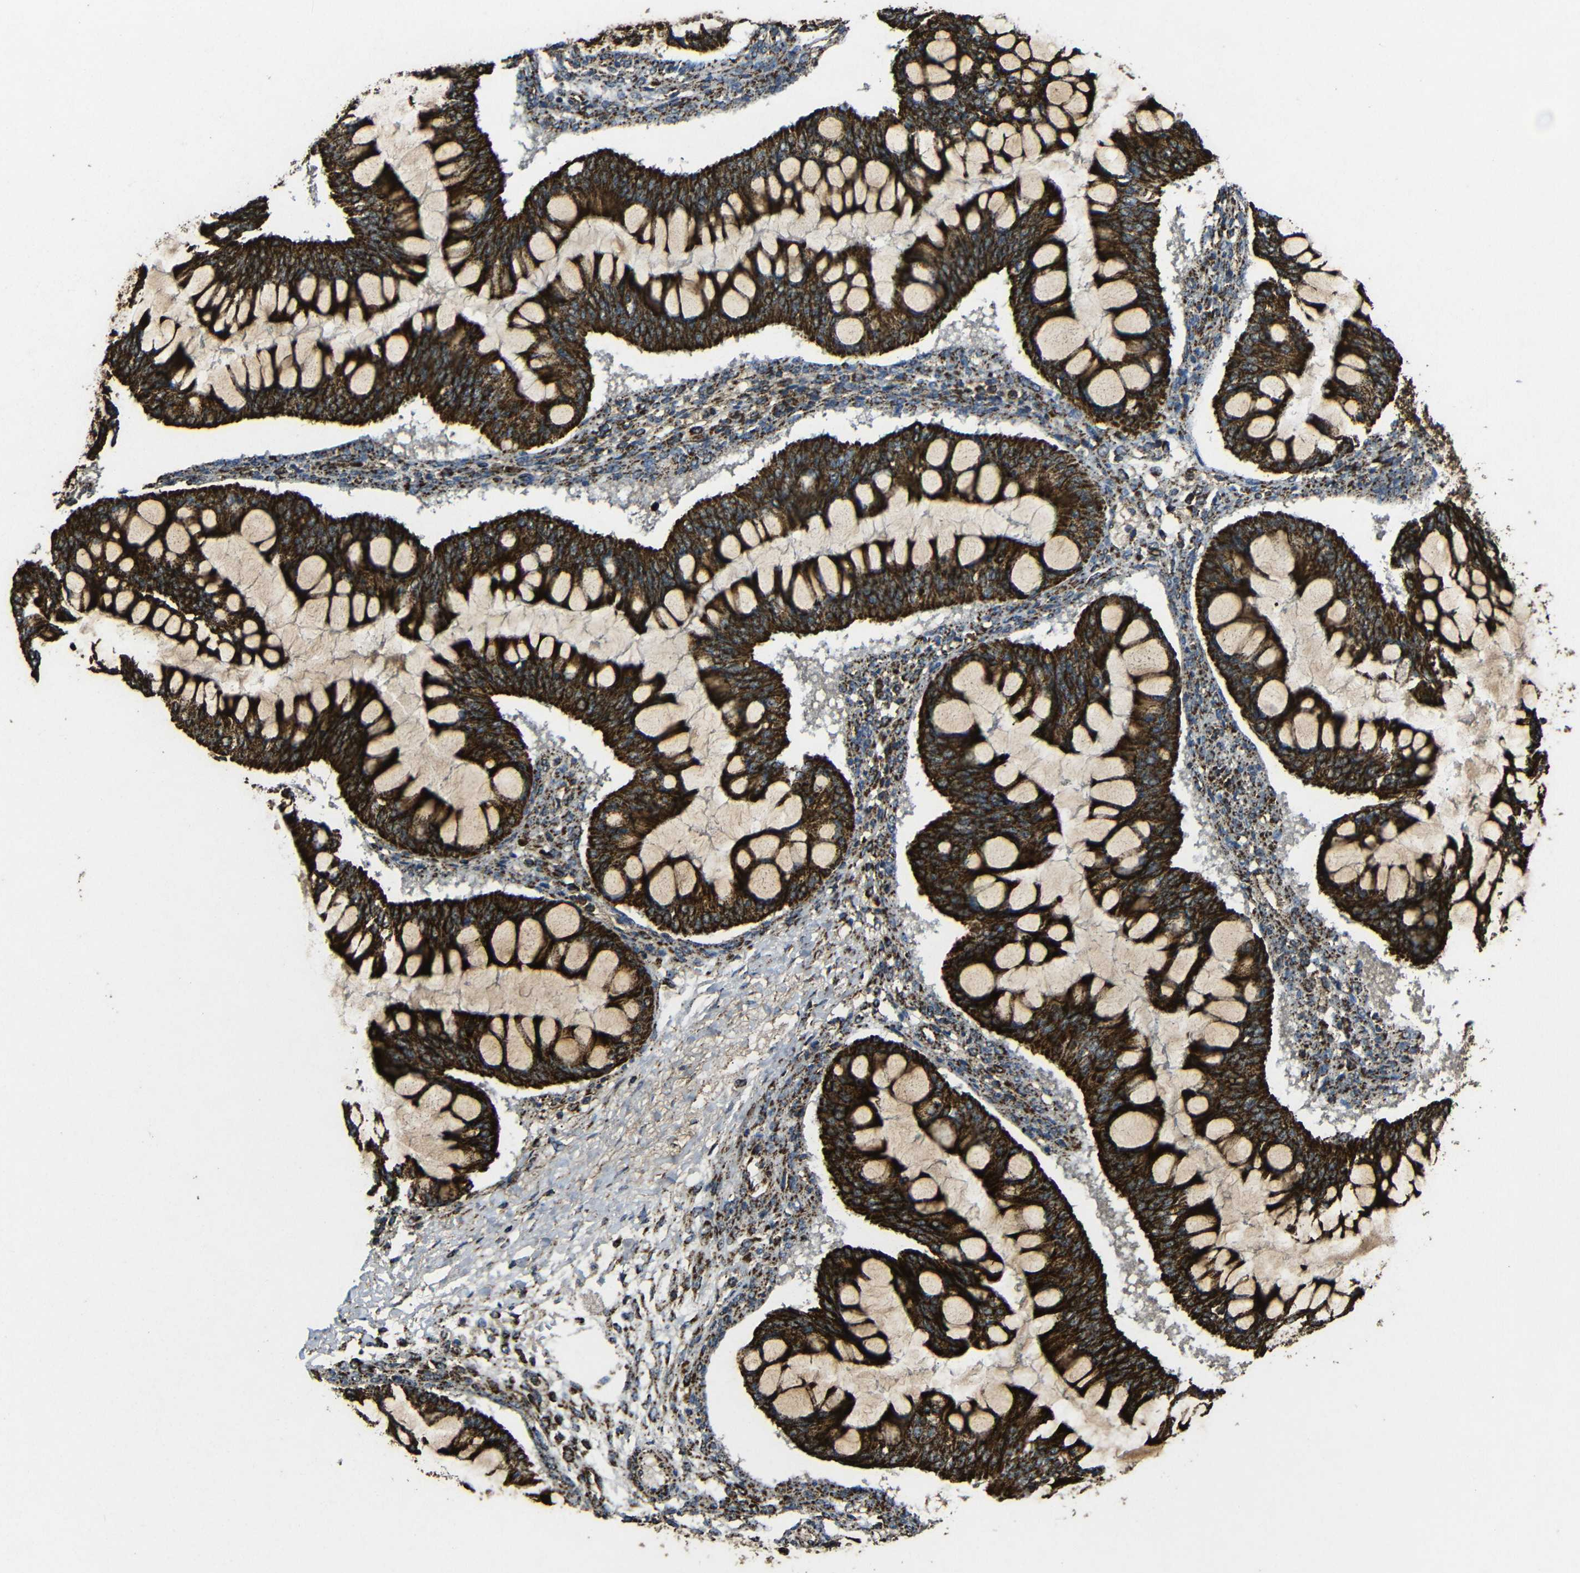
{"staining": {"intensity": "strong", "quantity": ">75%", "location": "cytoplasmic/membranous"}, "tissue": "ovarian cancer", "cell_type": "Tumor cells", "image_type": "cancer", "snomed": [{"axis": "morphology", "description": "Cystadenocarcinoma, mucinous, NOS"}, {"axis": "topography", "description": "Ovary"}], "caption": "High-magnification brightfield microscopy of ovarian cancer (mucinous cystadenocarcinoma) stained with DAB (3,3'-diaminobenzidine) (brown) and counterstained with hematoxylin (blue). tumor cells exhibit strong cytoplasmic/membranous staining is appreciated in approximately>75% of cells.", "gene": "ATP5F1A", "patient": {"sex": "female", "age": 73}}